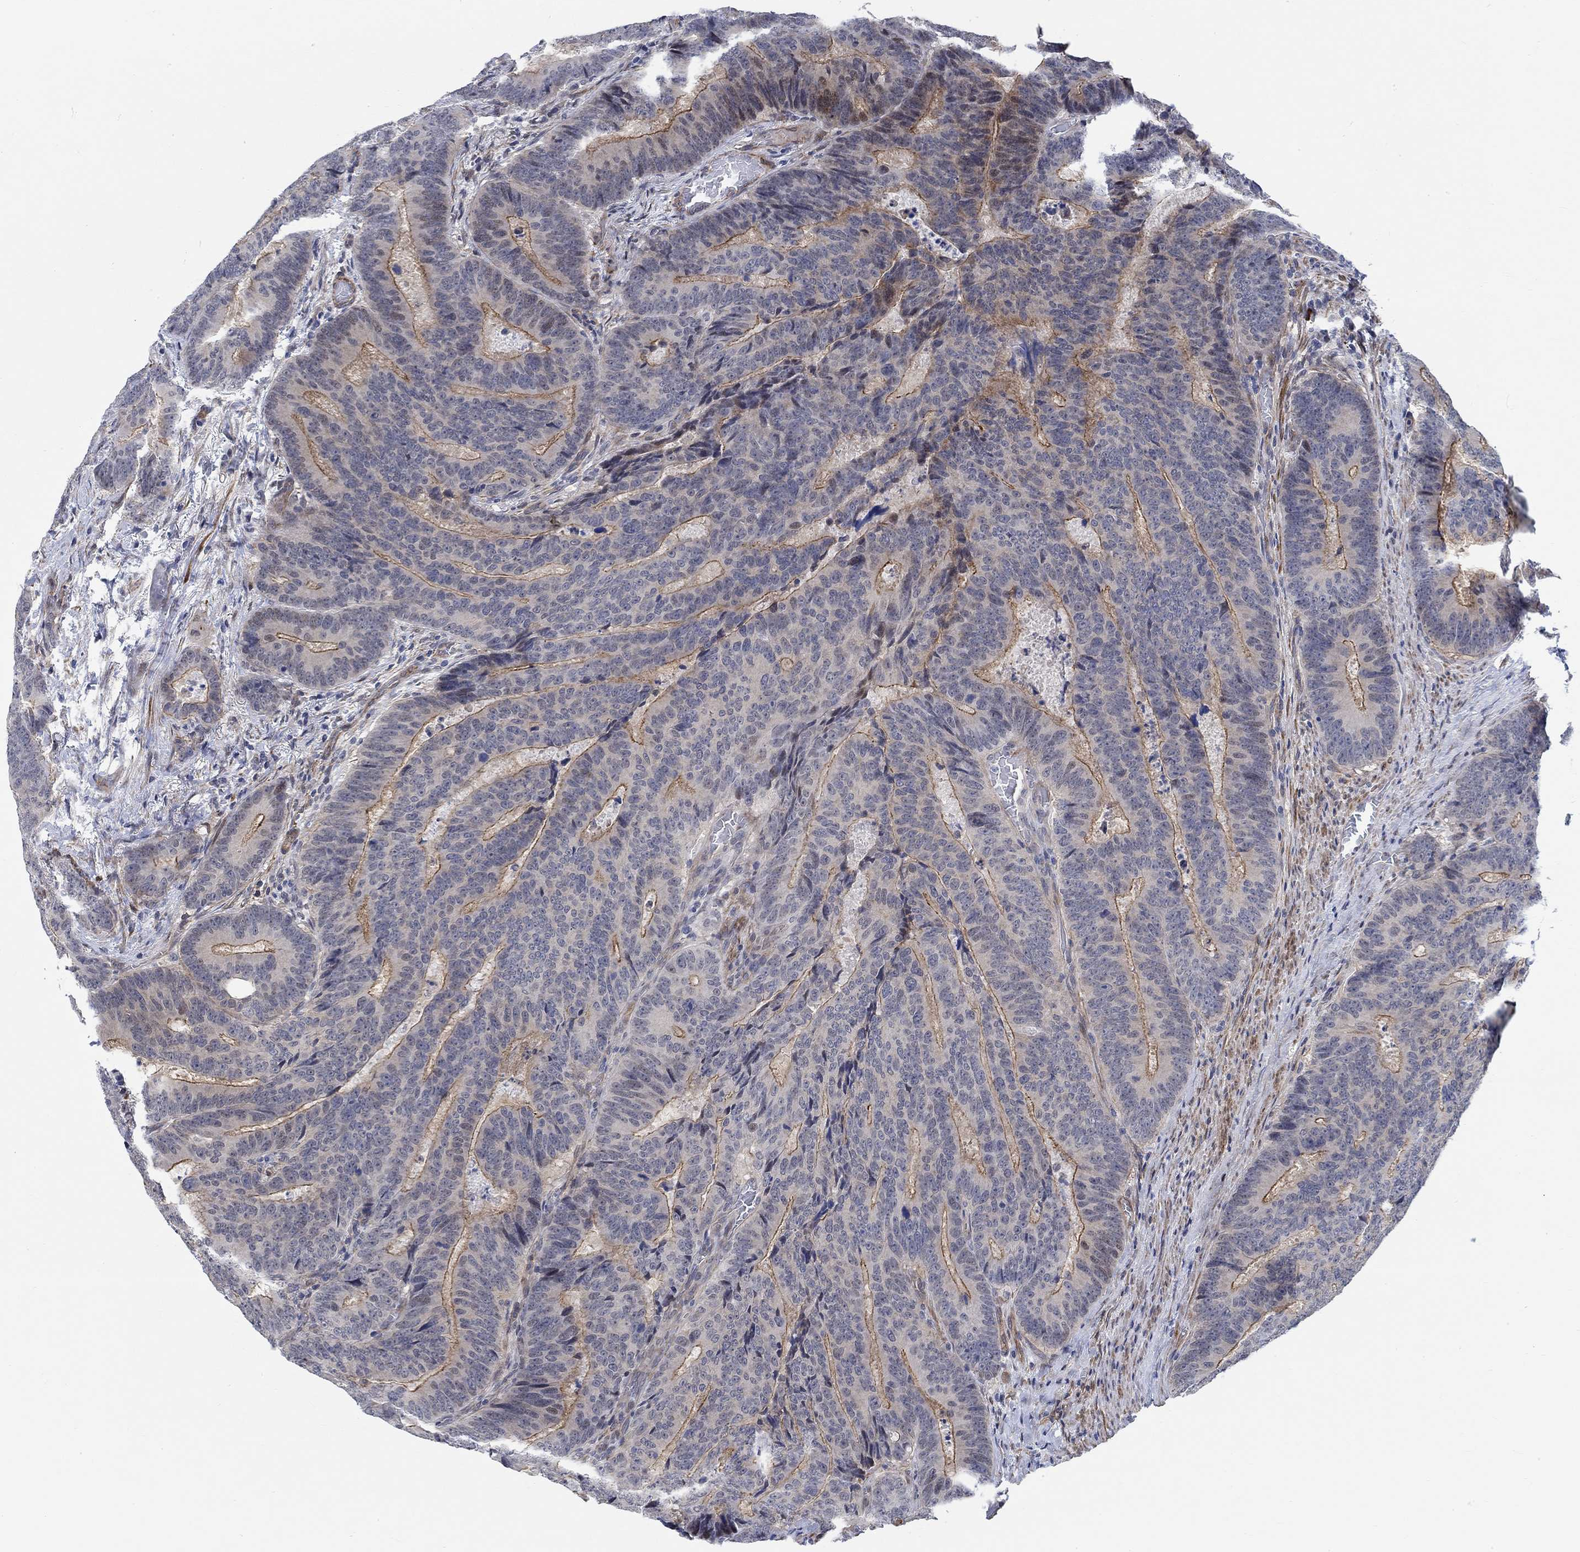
{"staining": {"intensity": "strong", "quantity": "<25%", "location": "cytoplasmic/membranous"}, "tissue": "colorectal cancer", "cell_type": "Tumor cells", "image_type": "cancer", "snomed": [{"axis": "morphology", "description": "Adenocarcinoma, NOS"}, {"axis": "topography", "description": "Colon"}], "caption": "About <25% of tumor cells in colorectal cancer demonstrate strong cytoplasmic/membranous protein staining as visualized by brown immunohistochemical staining.", "gene": "KCNH8", "patient": {"sex": "female", "age": 82}}